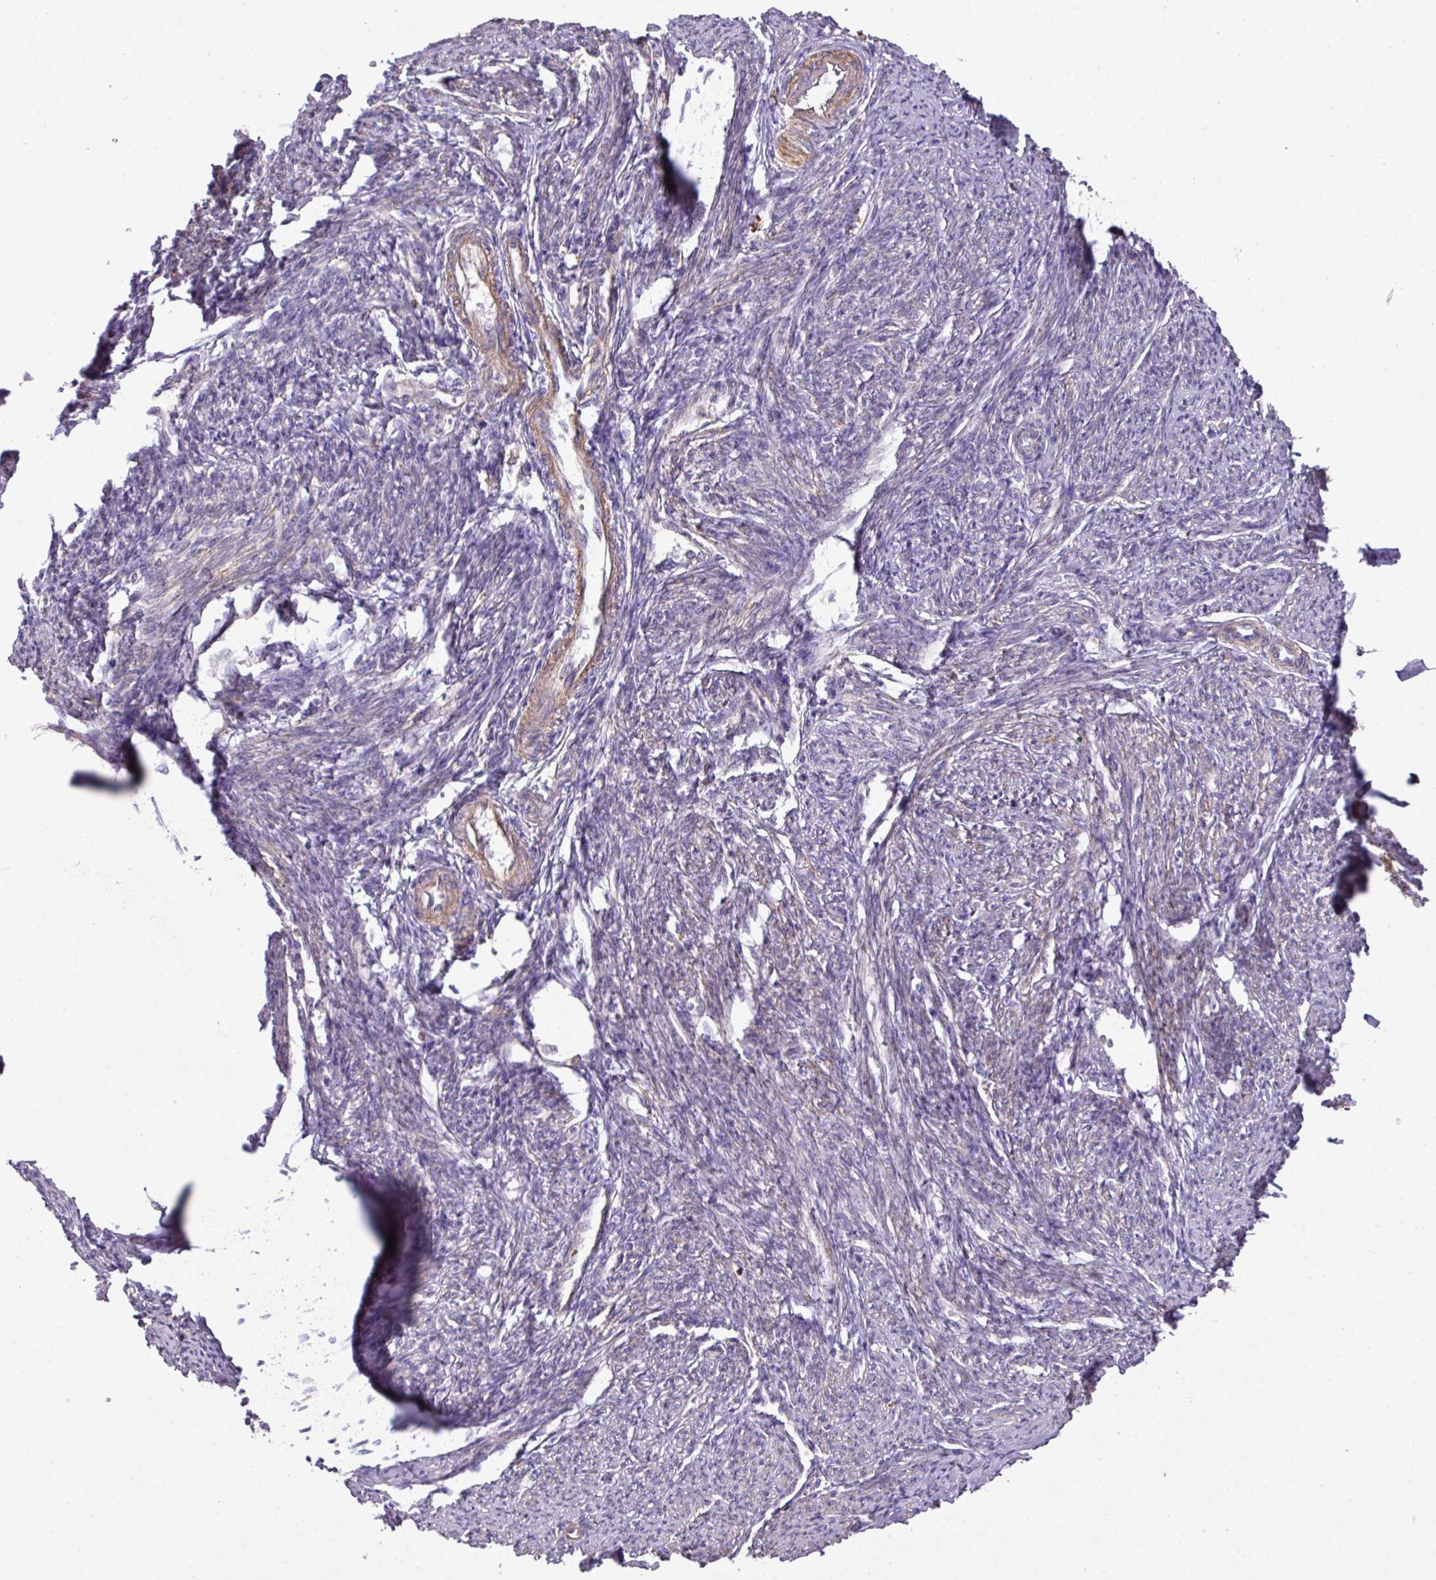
{"staining": {"intensity": "moderate", "quantity": "25%-75%", "location": "cytoplasmic/membranous"}, "tissue": "smooth muscle", "cell_type": "Smooth muscle cells", "image_type": "normal", "snomed": [{"axis": "morphology", "description": "Normal tissue, NOS"}, {"axis": "topography", "description": "Smooth muscle"}, {"axis": "topography", "description": "Fallopian tube"}], "caption": "Smooth muscle cells display medium levels of moderate cytoplasmic/membranous positivity in approximately 25%-75% of cells in benign human smooth muscle. (Brightfield microscopy of DAB IHC at high magnification).", "gene": "LRRC41", "patient": {"sex": "female", "age": 59}}